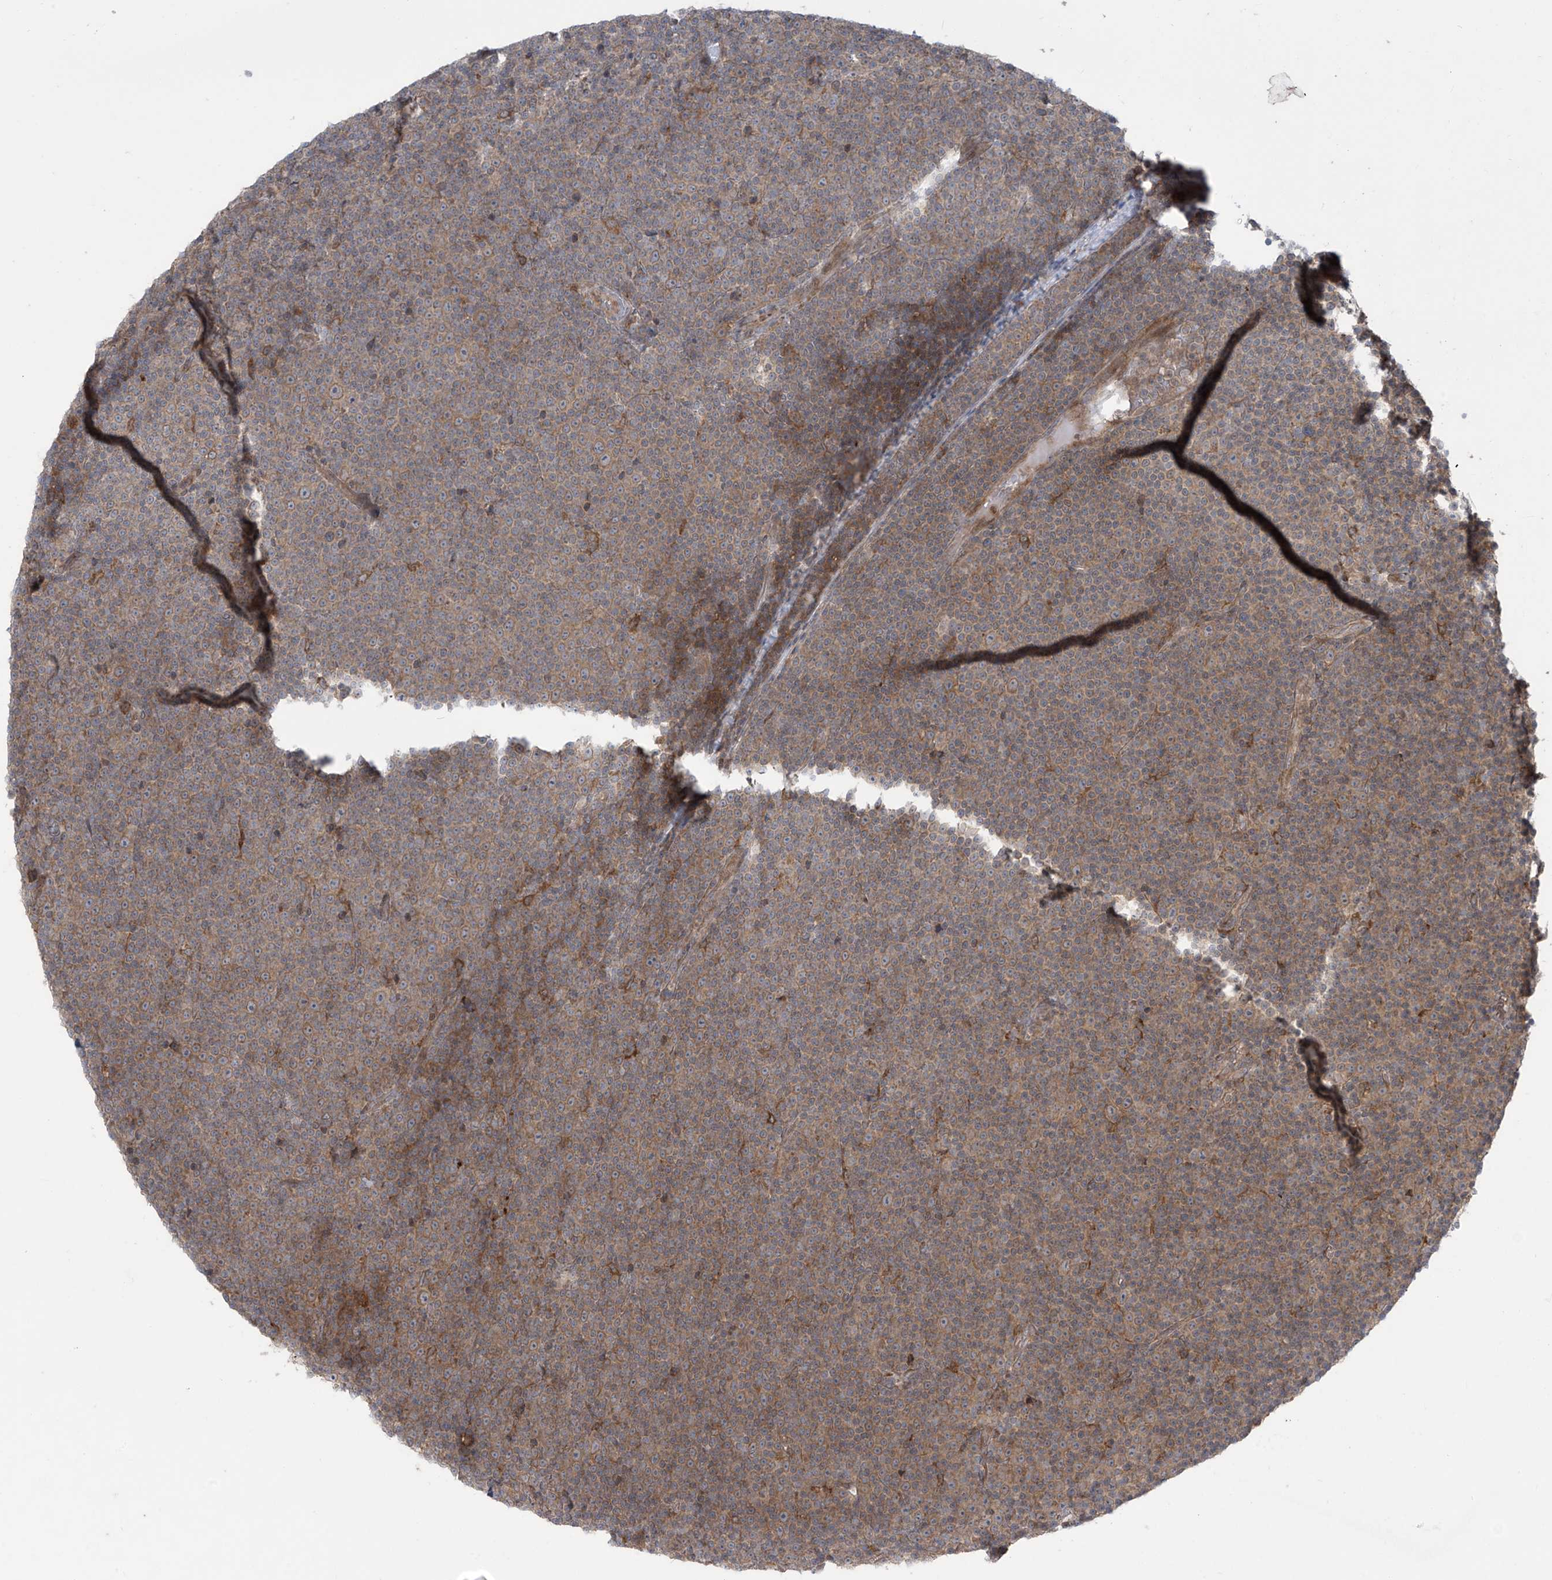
{"staining": {"intensity": "moderate", "quantity": ">75%", "location": "cytoplasmic/membranous"}, "tissue": "lymphoma", "cell_type": "Tumor cells", "image_type": "cancer", "snomed": [{"axis": "morphology", "description": "Malignant lymphoma, non-Hodgkin's type, Low grade"}, {"axis": "topography", "description": "Lymph node"}], "caption": "Low-grade malignant lymphoma, non-Hodgkin's type stained with immunohistochemistry (IHC) demonstrates moderate cytoplasmic/membranous positivity in about >75% of tumor cells.", "gene": "PPAT", "patient": {"sex": "female", "age": 67}}